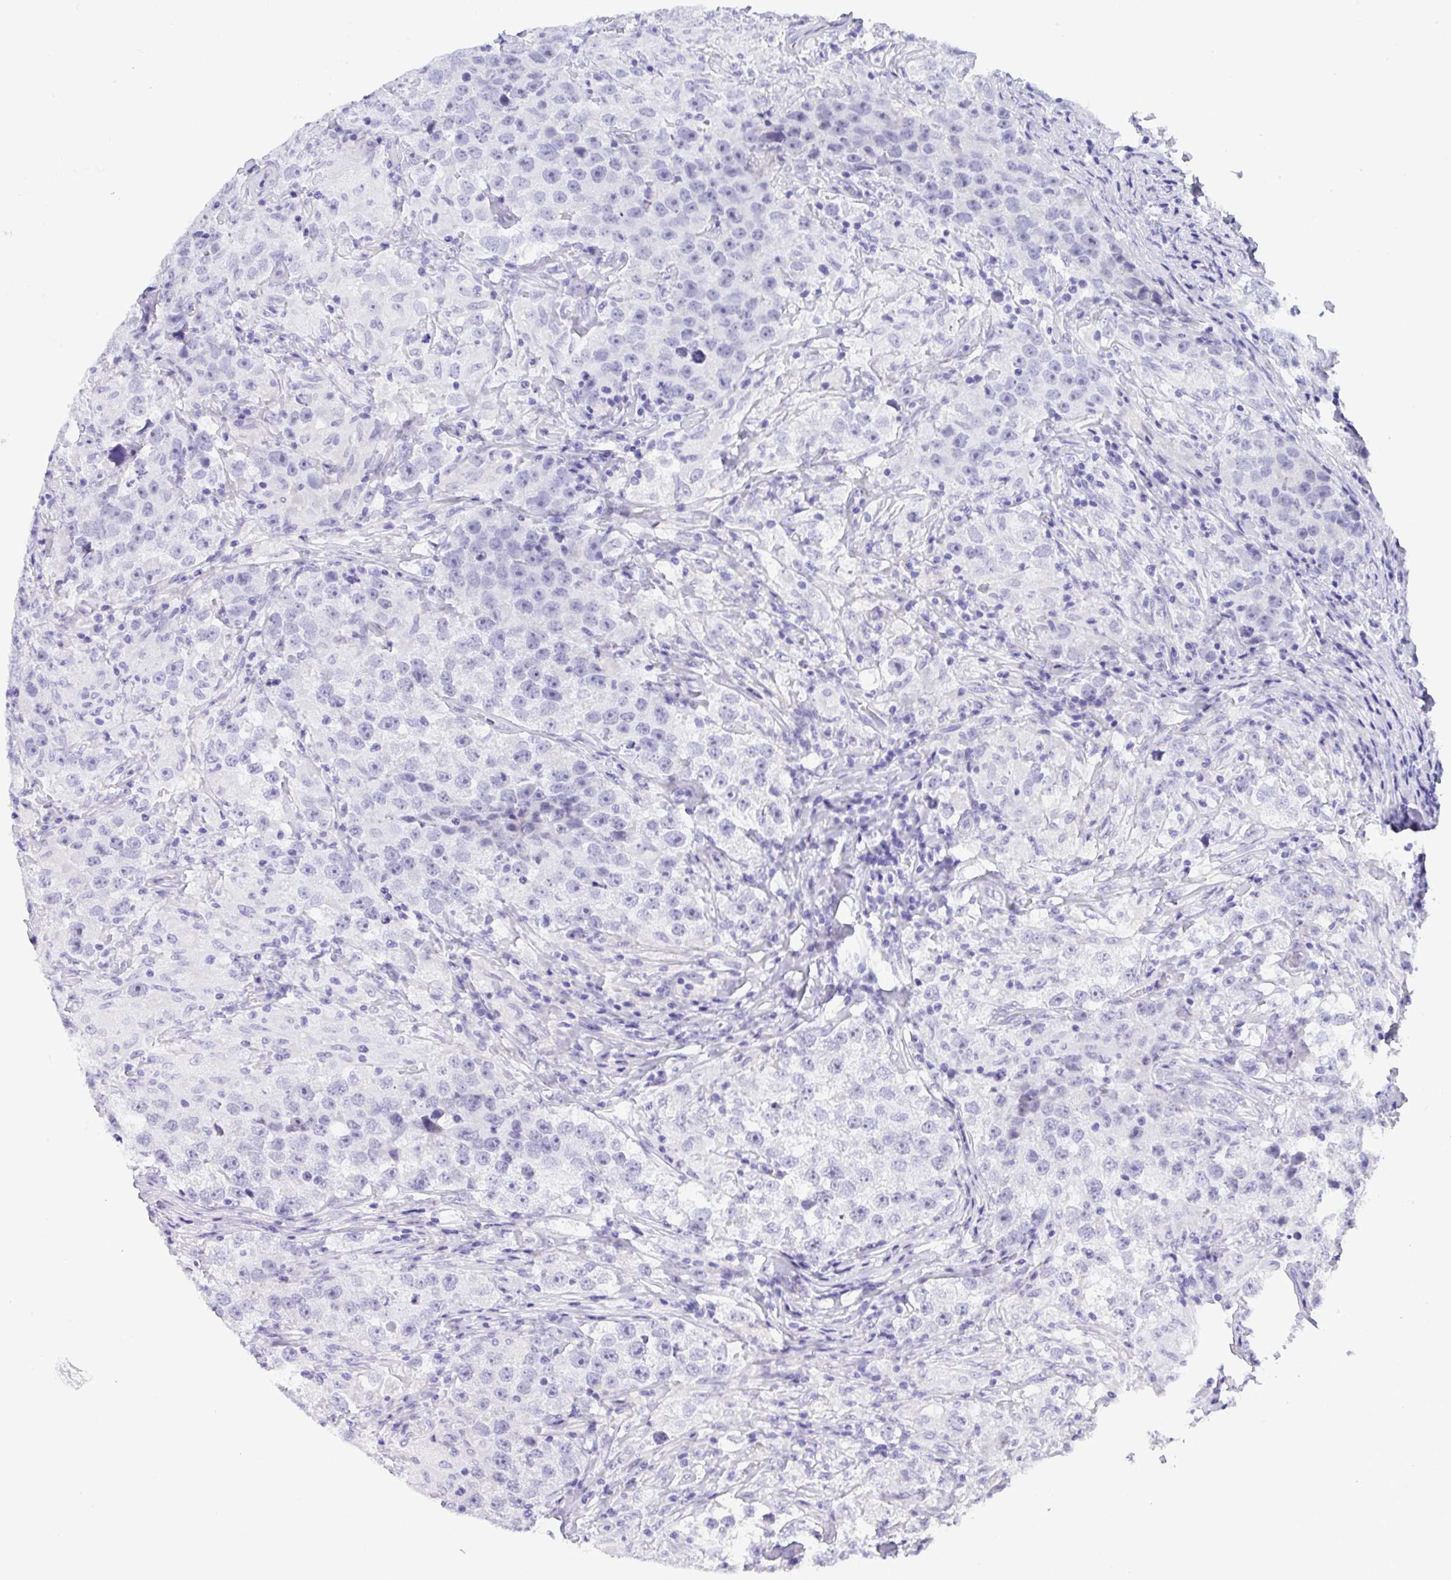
{"staining": {"intensity": "negative", "quantity": "none", "location": "none"}, "tissue": "testis cancer", "cell_type": "Tumor cells", "image_type": "cancer", "snomed": [{"axis": "morphology", "description": "Seminoma, NOS"}, {"axis": "topography", "description": "Testis"}], "caption": "Immunohistochemical staining of testis cancer (seminoma) exhibits no significant positivity in tumor cells. Brightfield microscopy of IHC stained with DAB (3,3'-diaminobenzidine) (brown) and hematoxylin (blue), captured at high magnification.", "gene": "YBX2", "patient": {"sex": "male", "age": 46}}